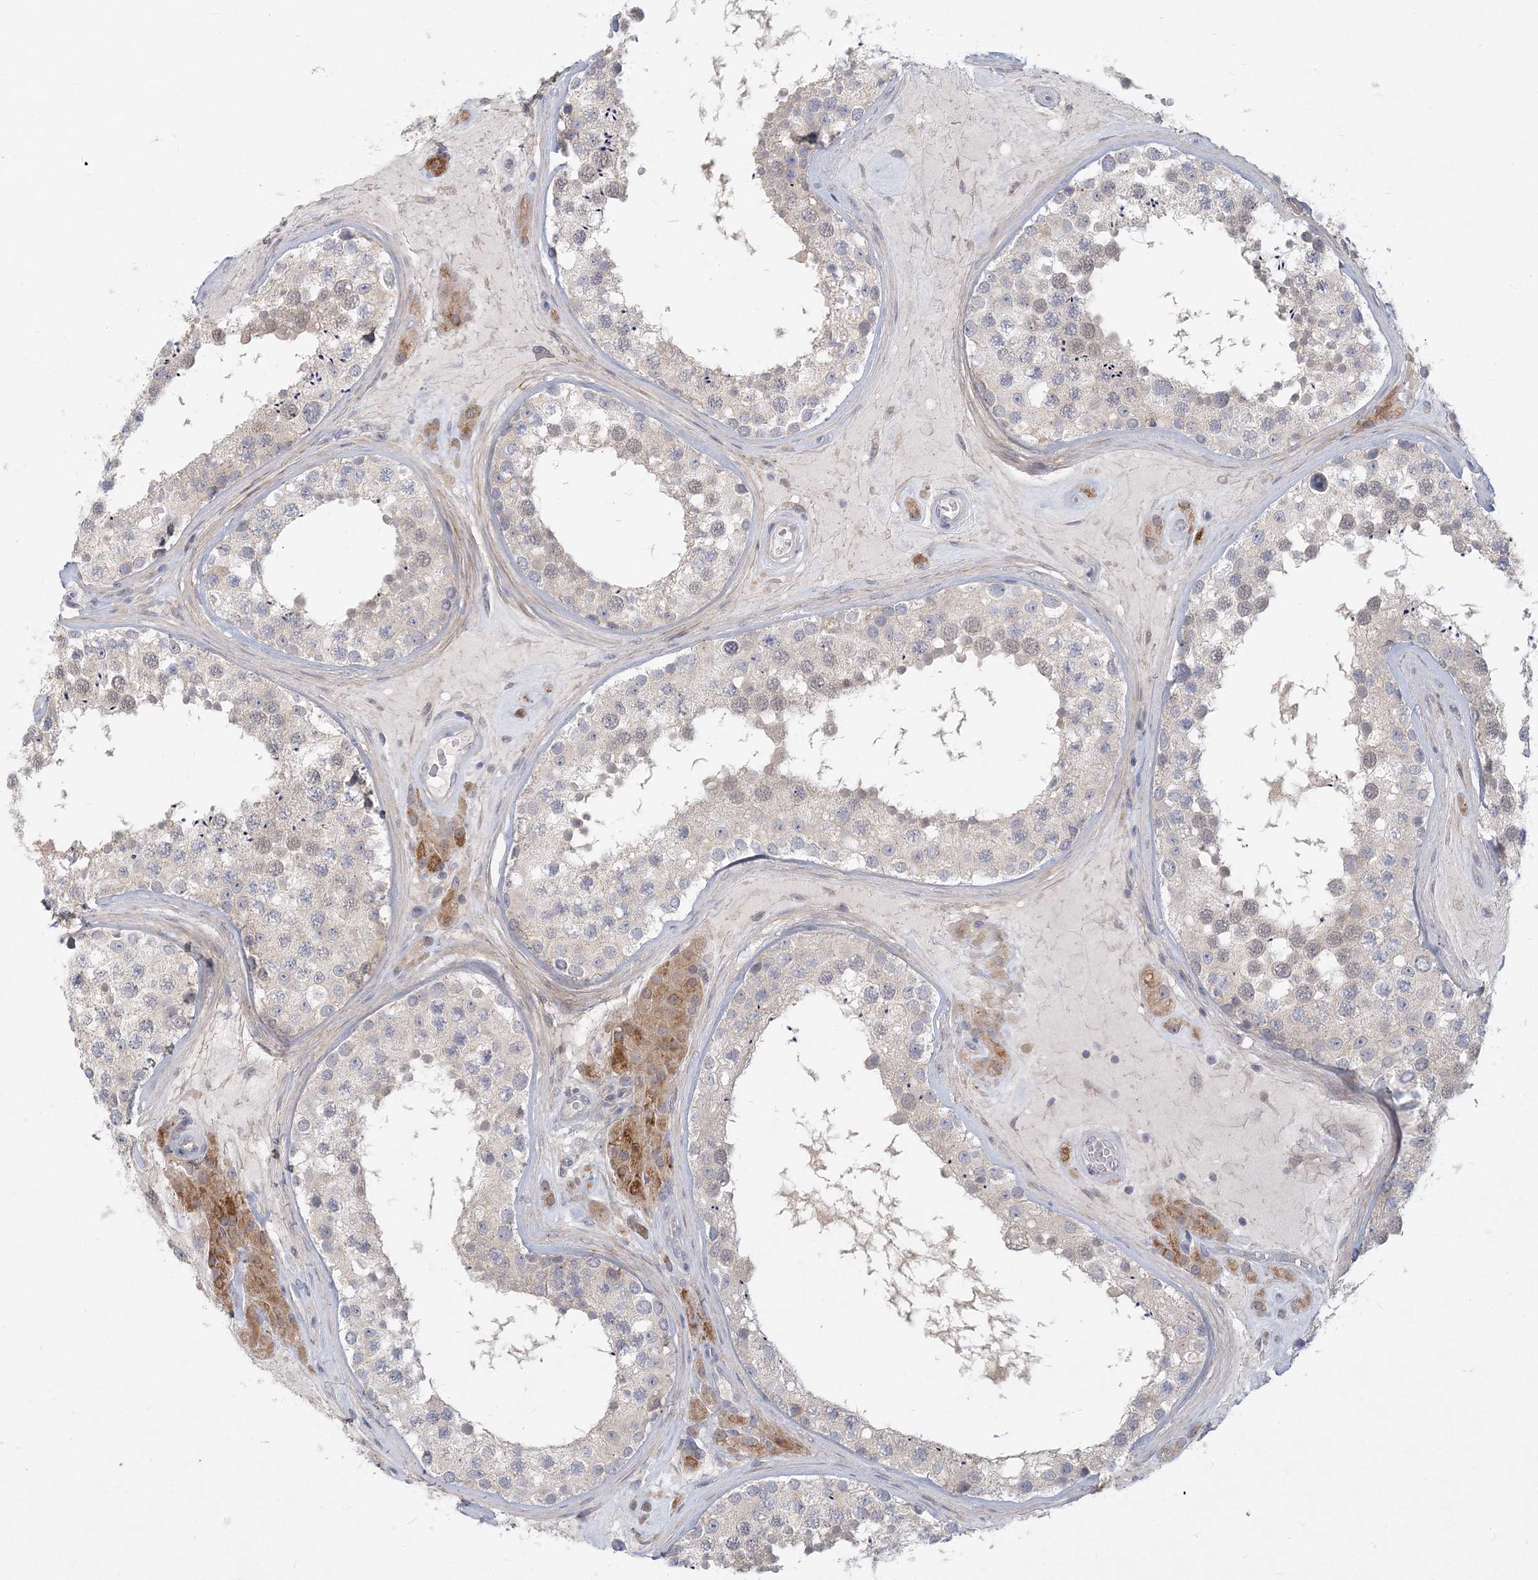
{"staining": {"intensity": "negative", "quantity": "none", "location": "none"}, "tissue": "testis", "cell_type": "Cells in seminiferous ducts", "image_type": "normal", "snomed": [{"axis": "morphology", "description": "Normal tissue, NOS"}, {"axis": "topography", "description": "Testis"}], "caption": "This is a micrograph of immunohistochemistry (IHC) staining of unremarkable testis, which shows no staining in cells in seminiferous ducts.", "gene": "GMPPA", "patient": {"sex": "male", "age": 46}}